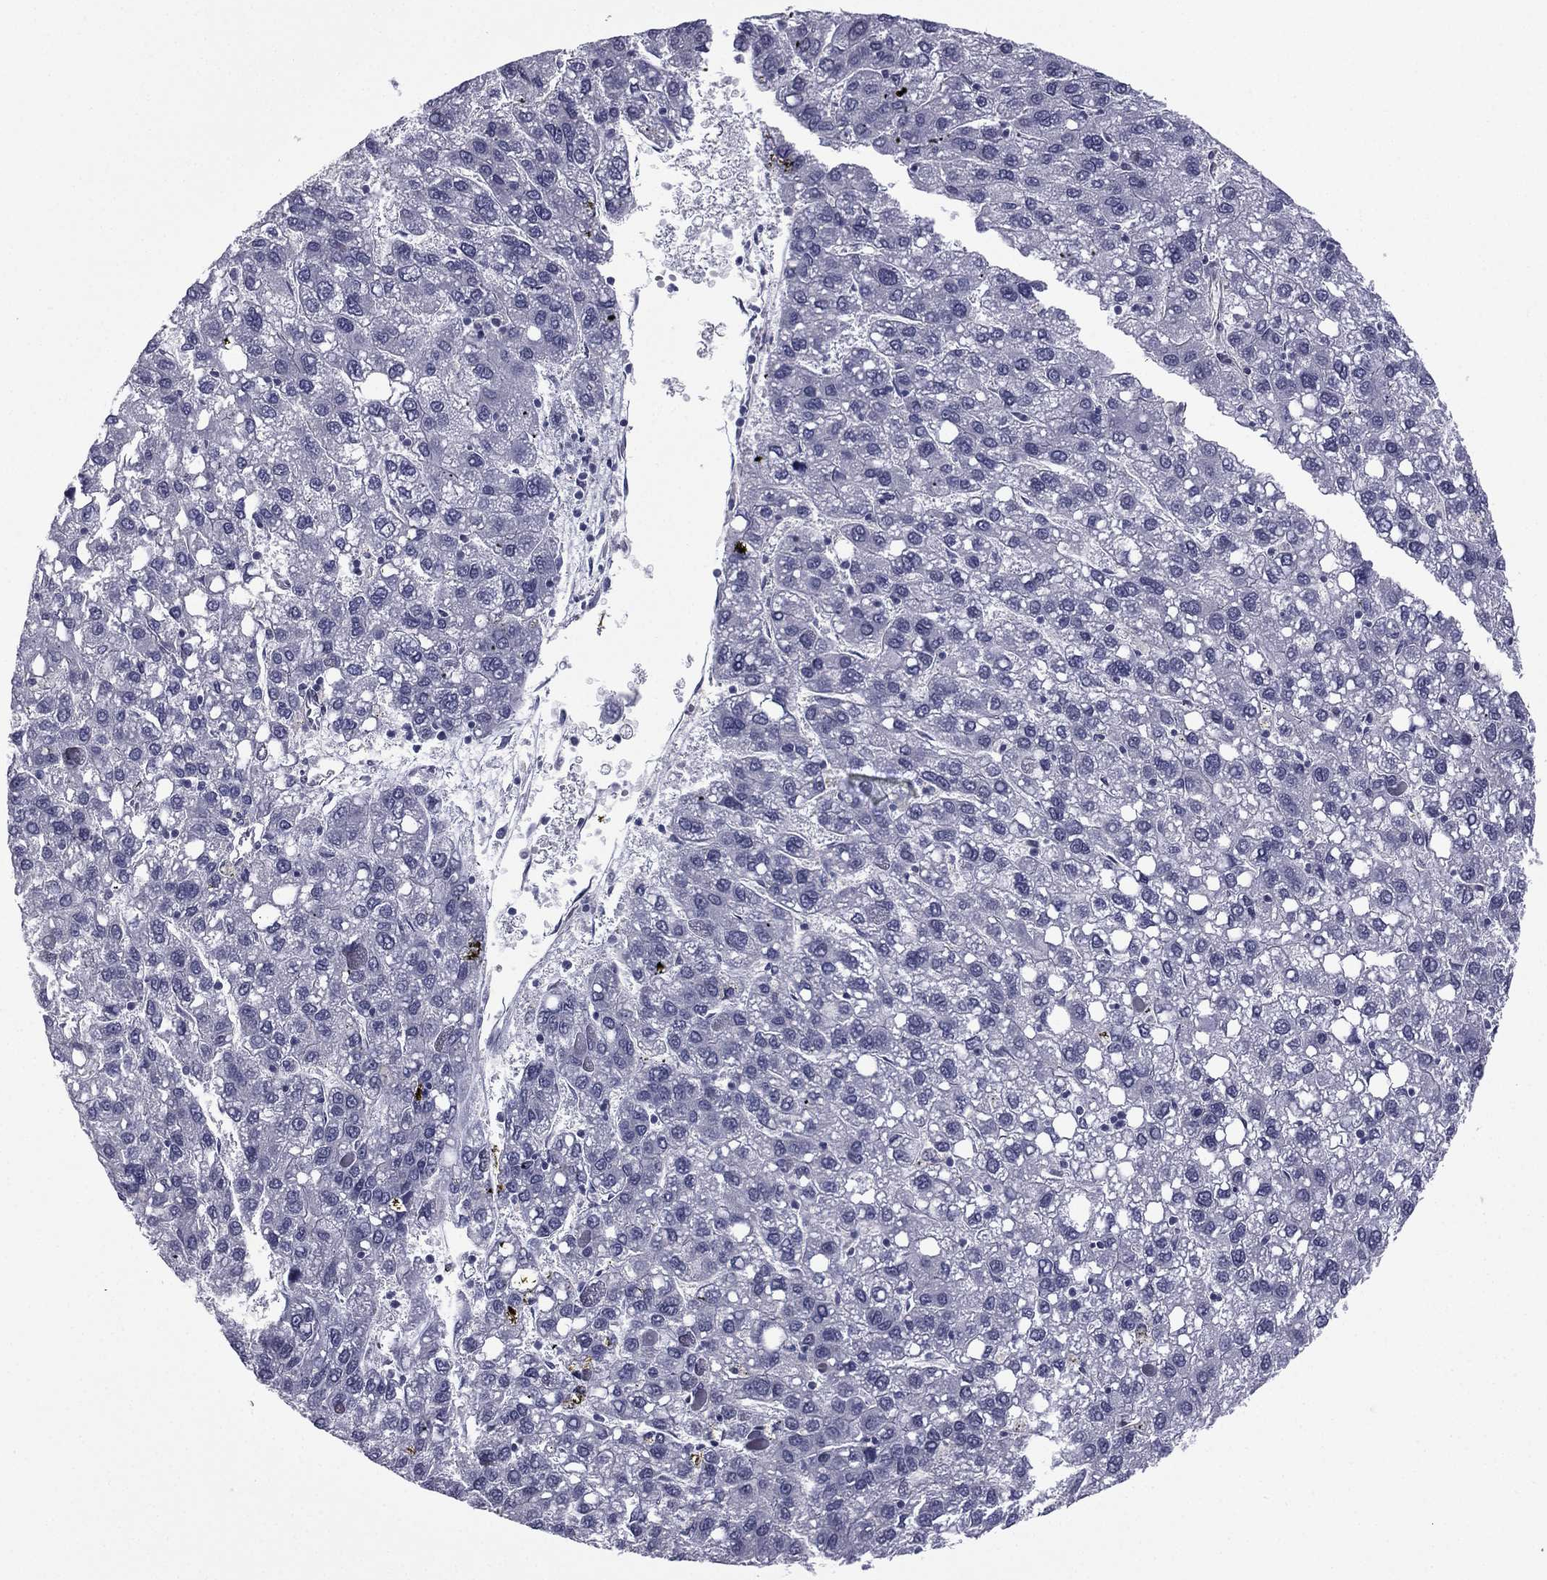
{"staining": {"intensity": "negative", "quantity": "none", "location": "none"}, "tissue": "liver cancer", "cell_type": "Tumor cells", "image_type": "cancer", "snomed": [{"axis": "morphology", "description": "Carcinoma, Hepatocellular, NOS"}, {"axis": "topography", "description": "Liver"}], "caption": "Human liver hepatocellular carcinoma stained for a protein using IHC demonstrates no expression in tumor cells.", "gene": "ACTRT2", "patient": {"sex": "female", "age": 82}}